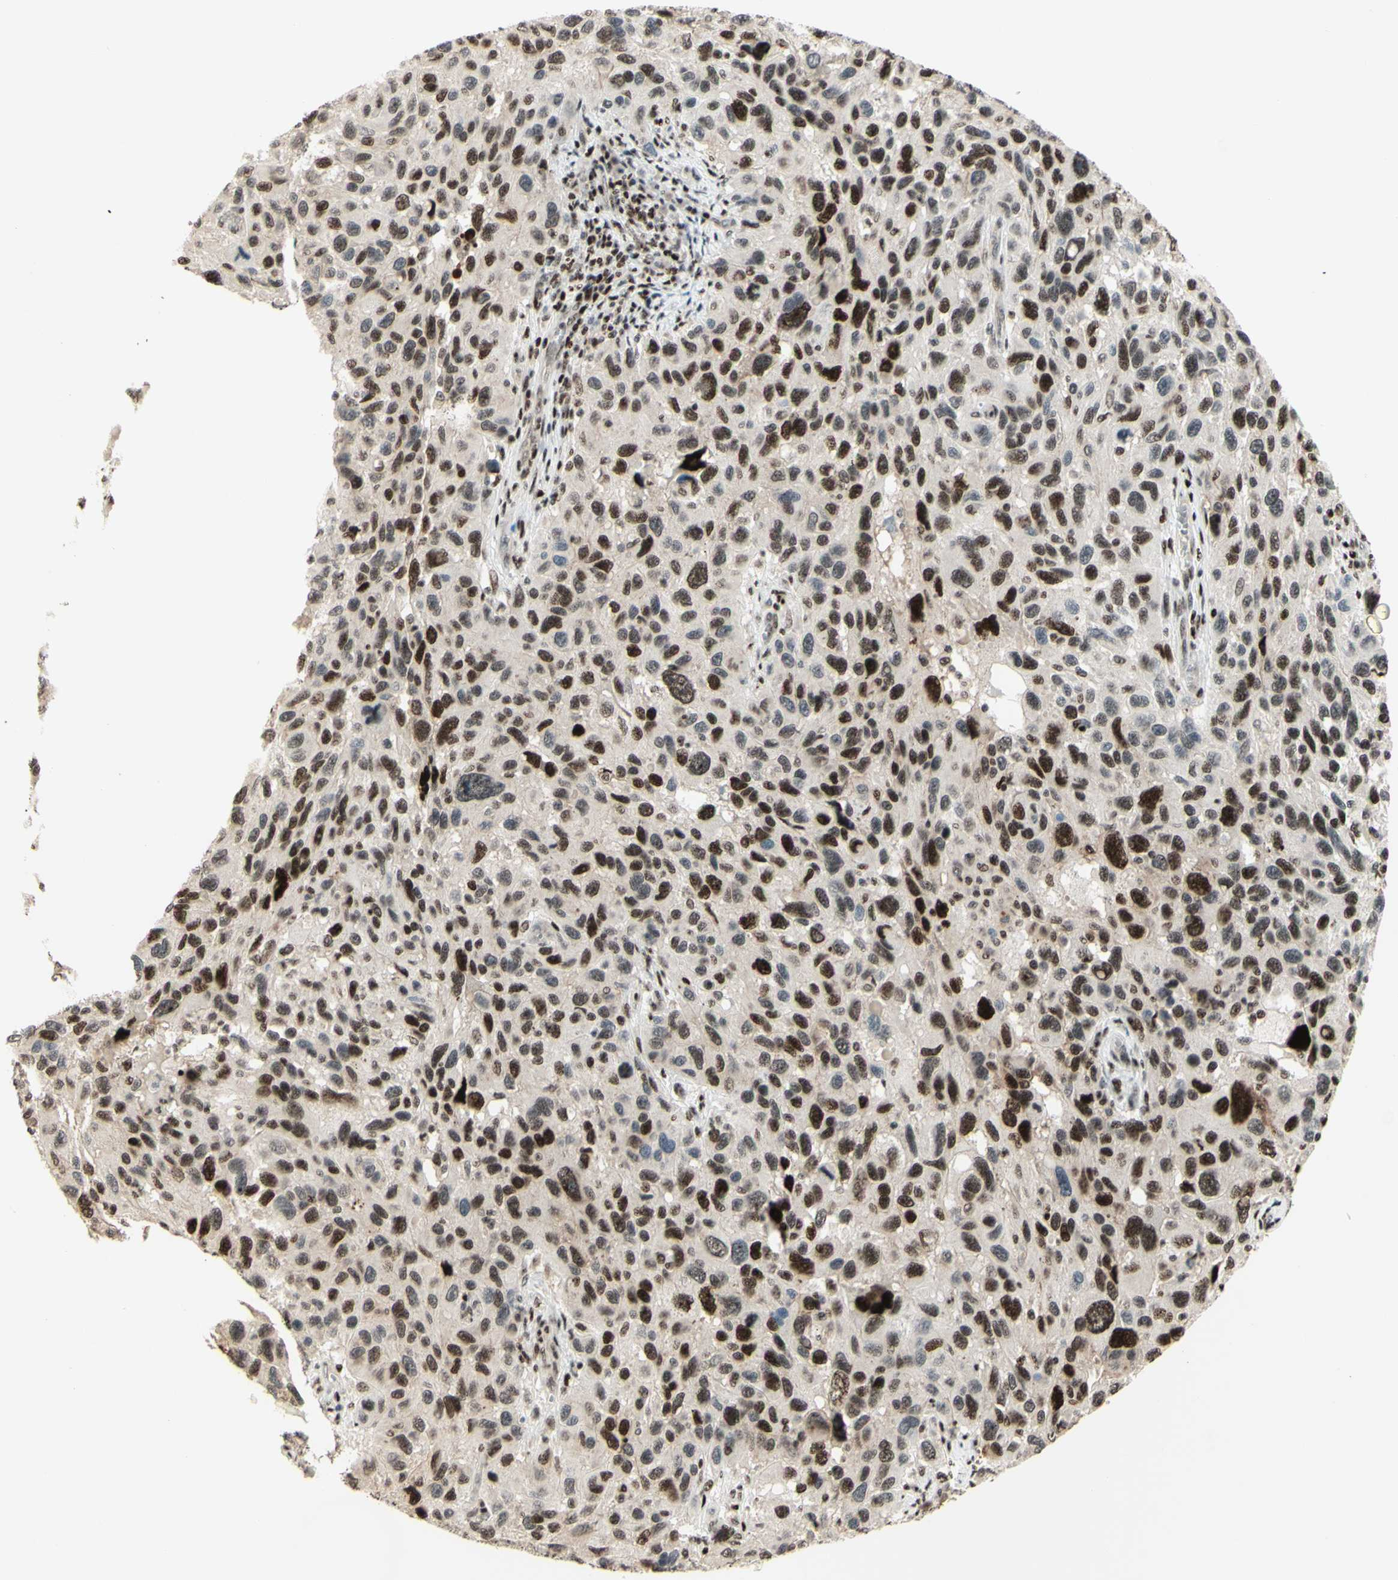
{"staining": {"intensity": "moderate", "quantity": "25%-75%", "location": "cytoplasmic/membranous,nuclear"}, "tissue": "melanoma", "cell_type": "Tumor cells", "image_type": "cancer", "snomed": [{"axis": "morphology", "description": "Malignant melanoma, NOS"}, {"axis": "topography", "description": "Skin"}], "caption": "The immunohistochemical stain labels moderate cytoplasmic/membranous and nuclear staining in tumor cells of malignant melanoma tissue.", "gene": "CDKL5", "patient": {"sex": "male", "age": 53}}